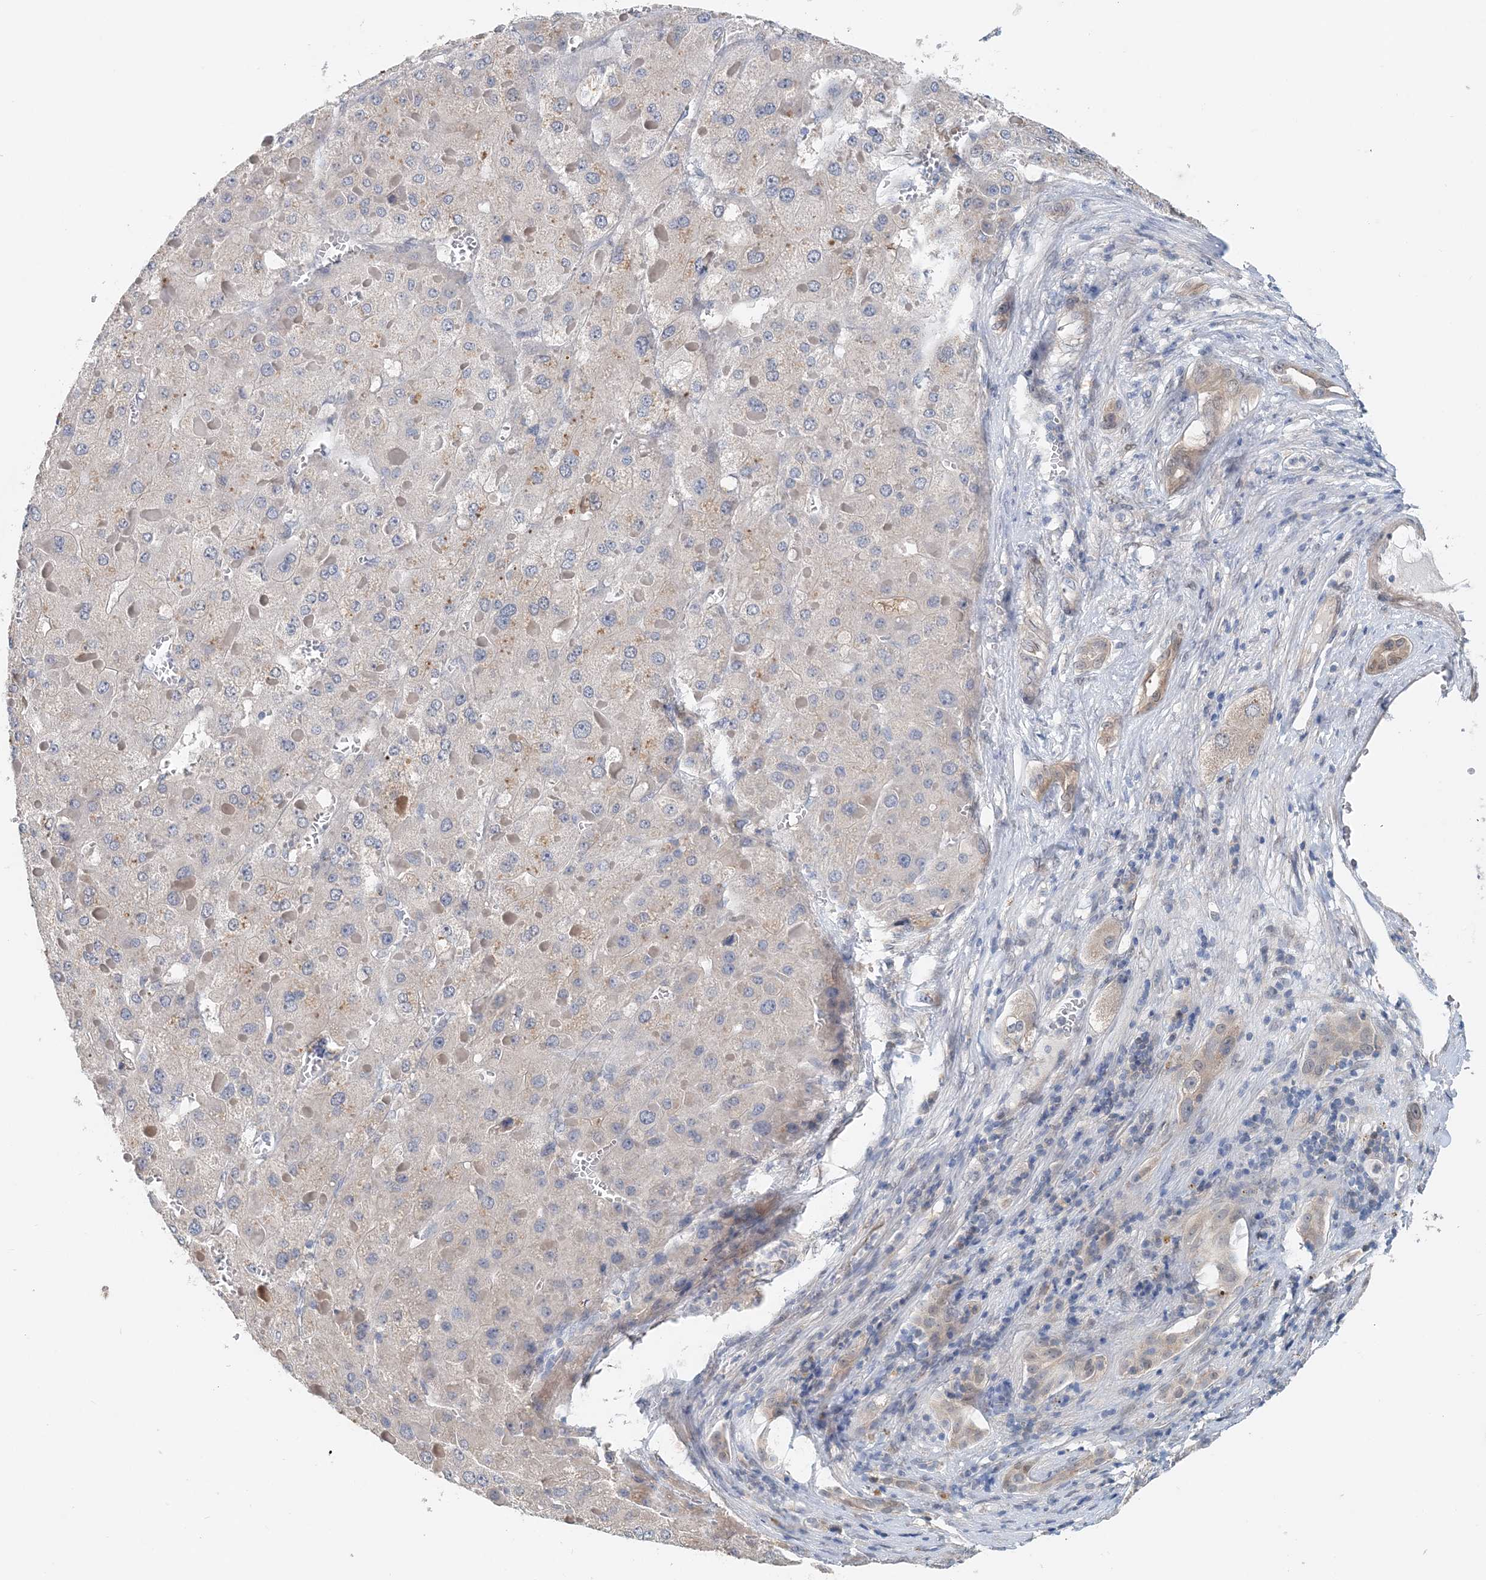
{"staining": {"intensity": "negative", "quantity": "none", "location": "none"}, "tissue": "liver cancer", "cell_type": "Tumor cells", "image_type": "cancer", "snomed": [{"axis": "morphology", "description": "Carcinoma, Hepatocellular, NOS"}, {"axis": "topography", "description": "Liver"}], "caption": "Tumor cells show no significant positivity in liver cancer (hepatocellular carcinoma).", "gene": "PFN2", "patient": {"sex": "female", "age": 73}}